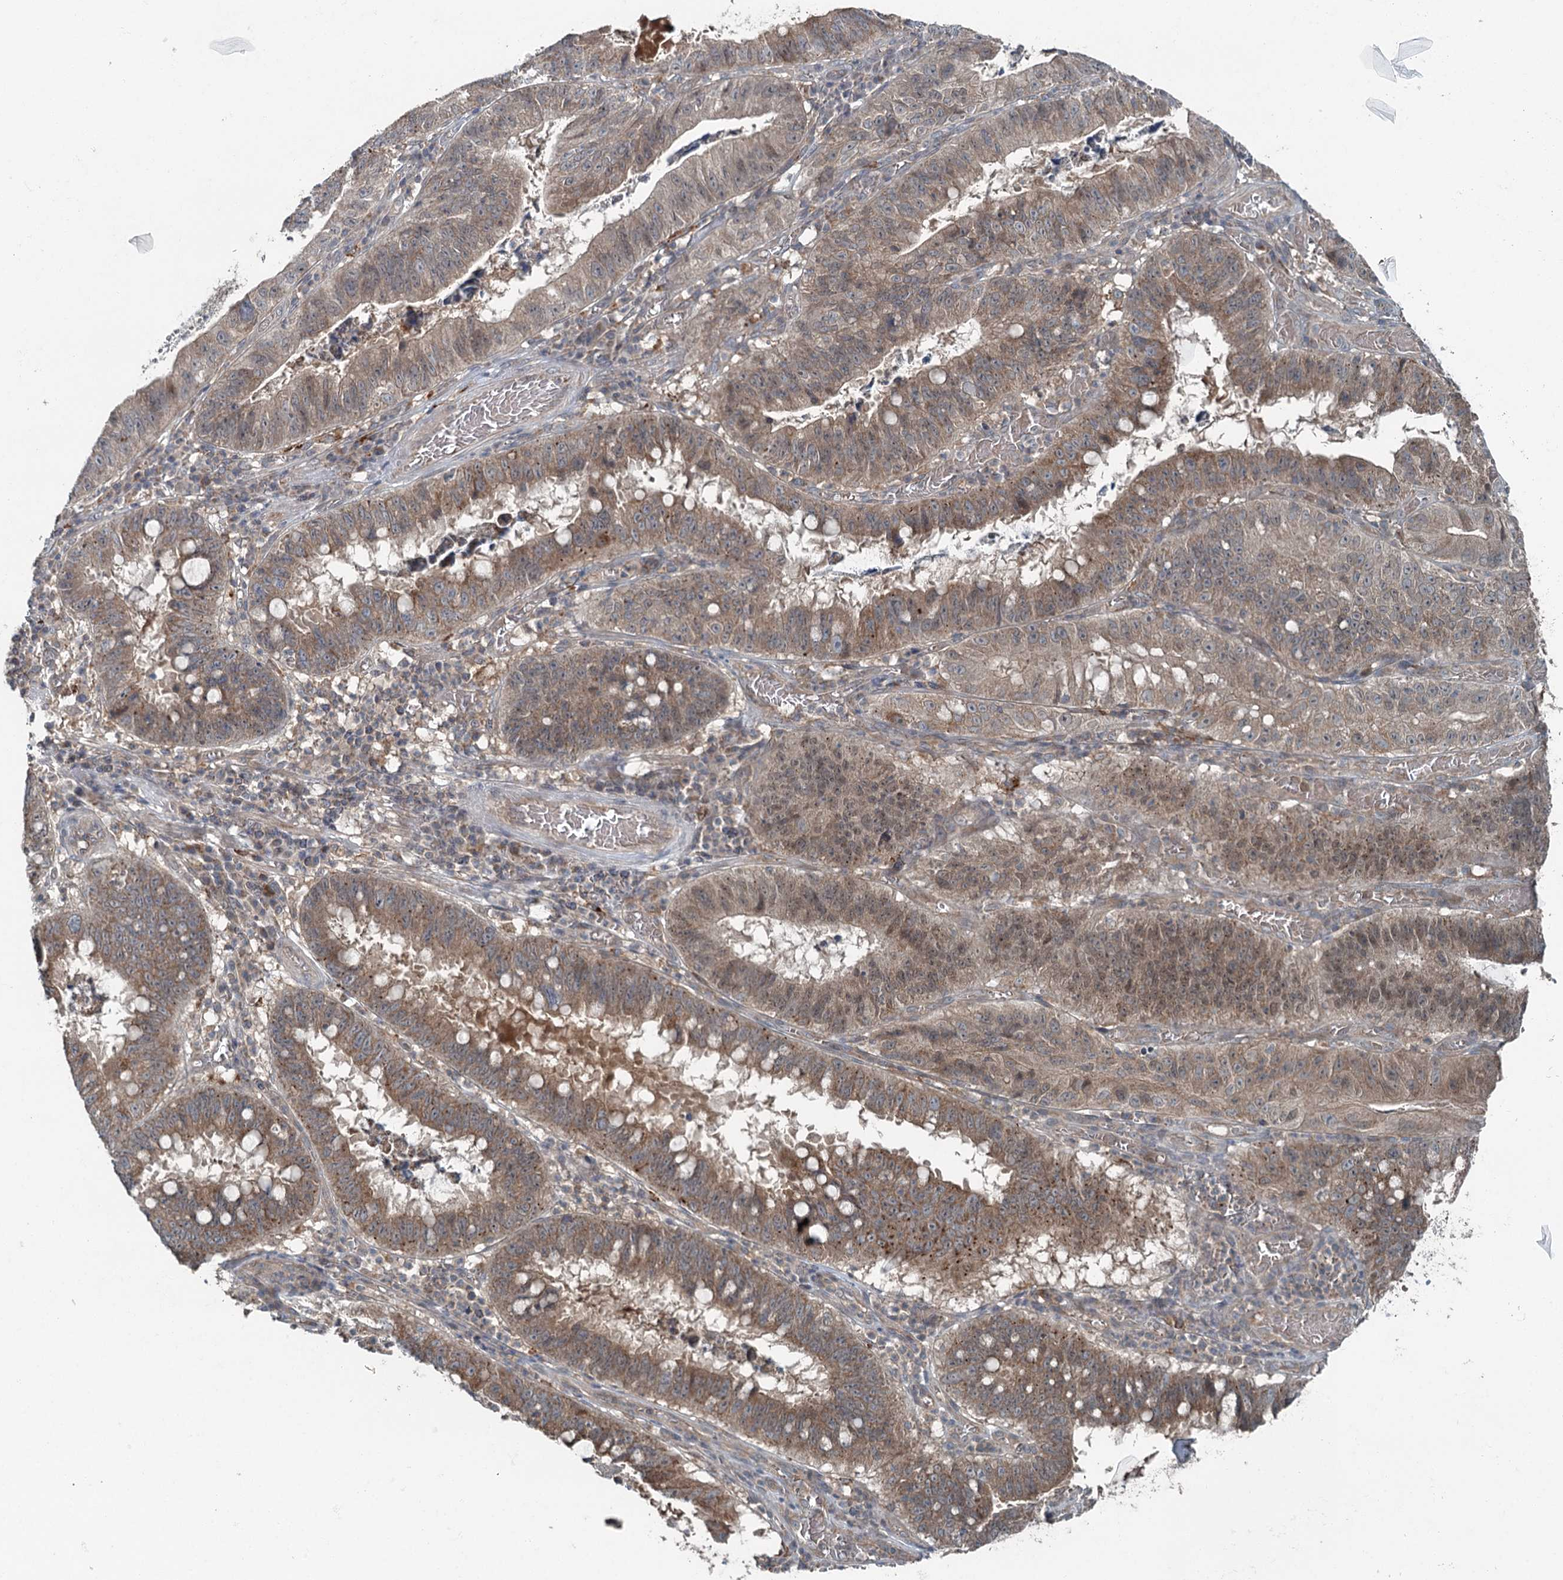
{"staining": {"intensity": "moderate", "quantity": ">75%", "location": "cytoplasmic/membranous,nuclear"}, "tissue": "stomach cancer", "cell_type": "Tumor cells", "image_type": "cancer", "snomed": [{"axis": "morphology", "description": "Adenocarcinoma, NOS"}, {"axis": "topography", "description": "Stomach"}], "caption": "Tumor cells exhibit medium levels of moderate cytoplasmic/membranous and nuclear positivity in approximately >75% of cells in human stomach cancer (adenocarcinoma). (Stains: DAB in brown, nuclei in blue, Microscopy: brightfield microscopy at high magnification).", "gene": "SKIC3", "patient": {"sex": "male", "age": 59}}